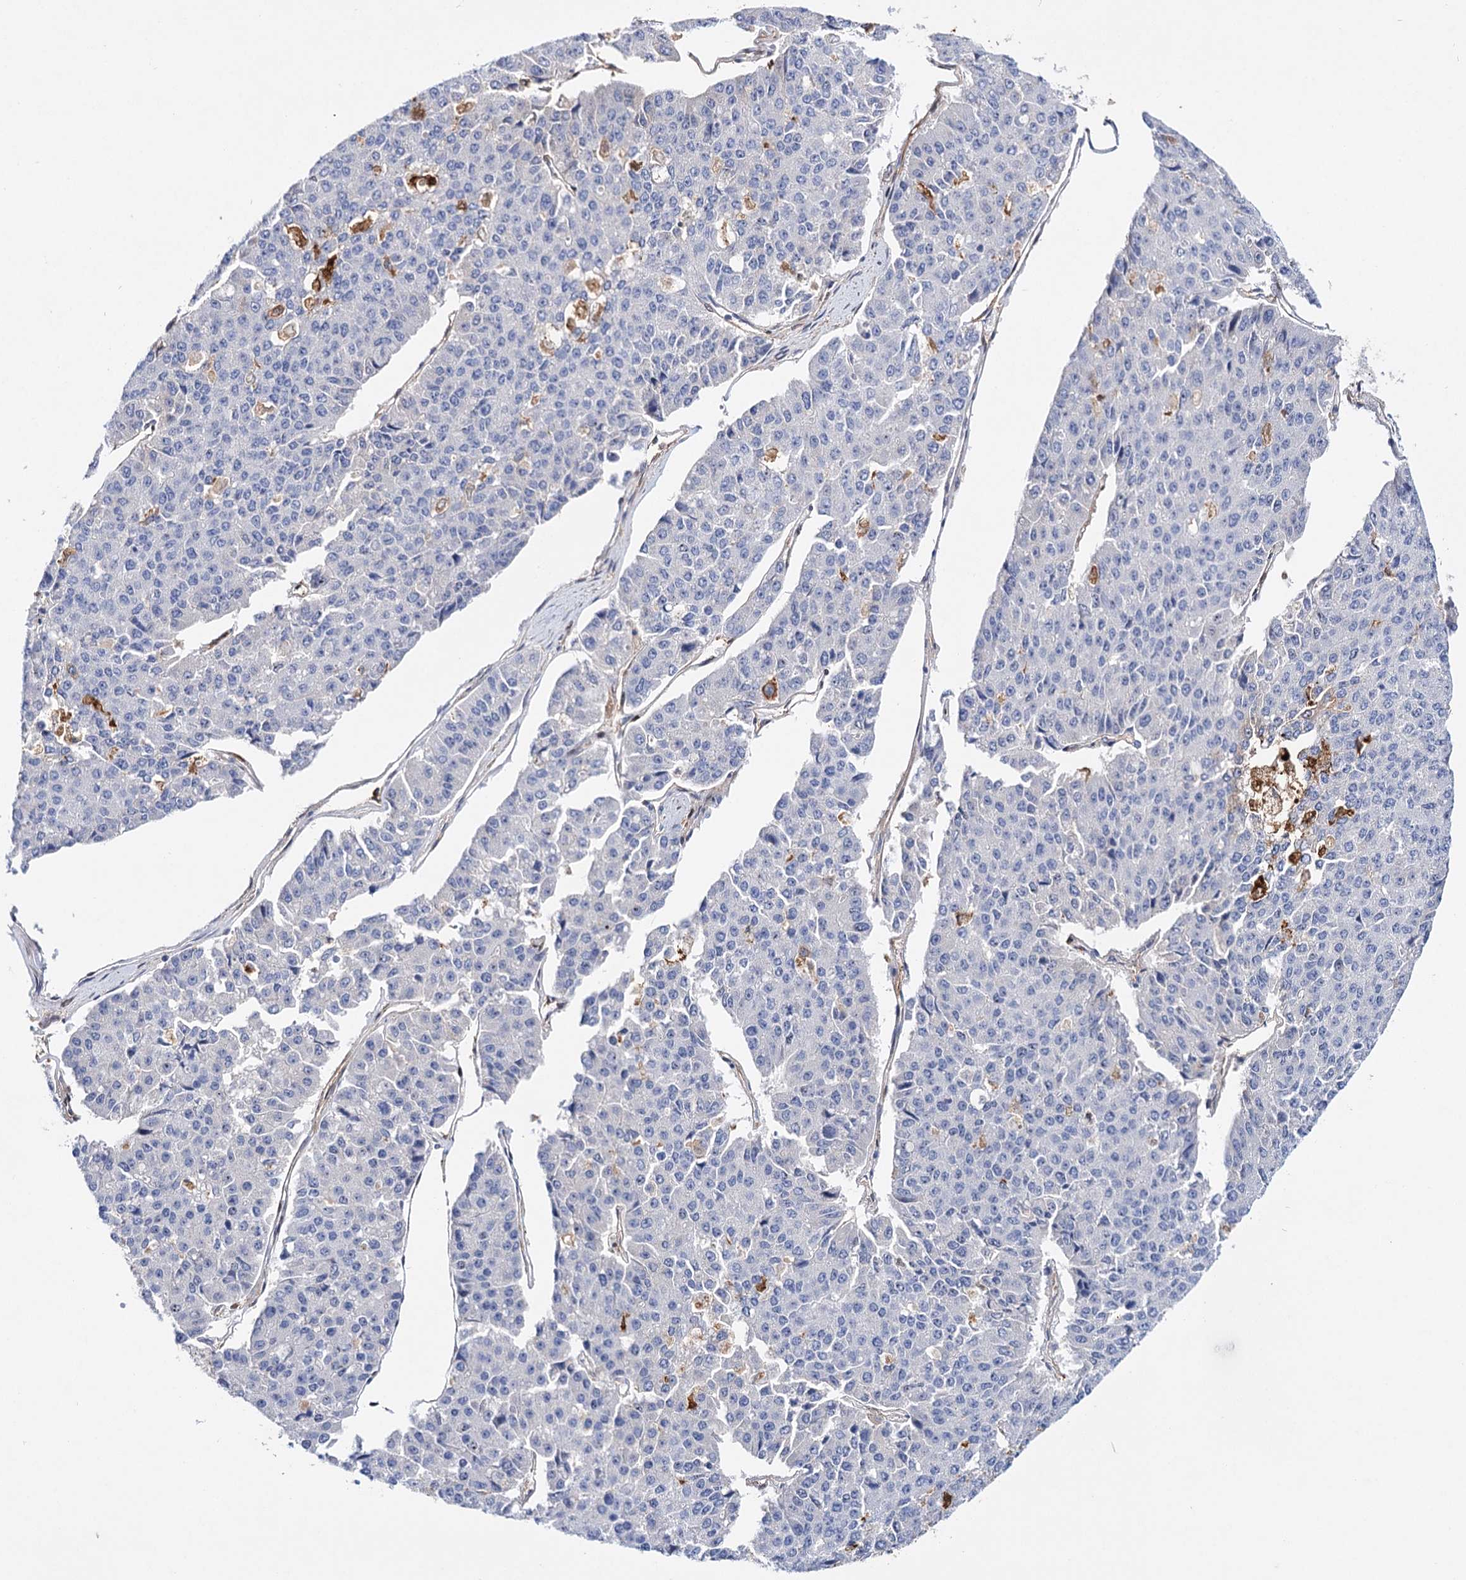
{"staining": {"intensity": "negative", "quantity": "none", "location": "none"}, "tissue": "pancreatic cancer", "cell_type": "Tumor cells", "image_type": "cancer", "snomed": [{"axis": "morphology", "description": "Adenocarcinoma, NOS"}, {"axis": "topography", "description": "Pancreas"}], "caption": "IHC image of pancreatic adenocarcinoma stained for a protein (brown), which demonstrates no staining in tumor cells.", "gene": "CFAP46", "patient": {"sex": "male", "age": 50}}